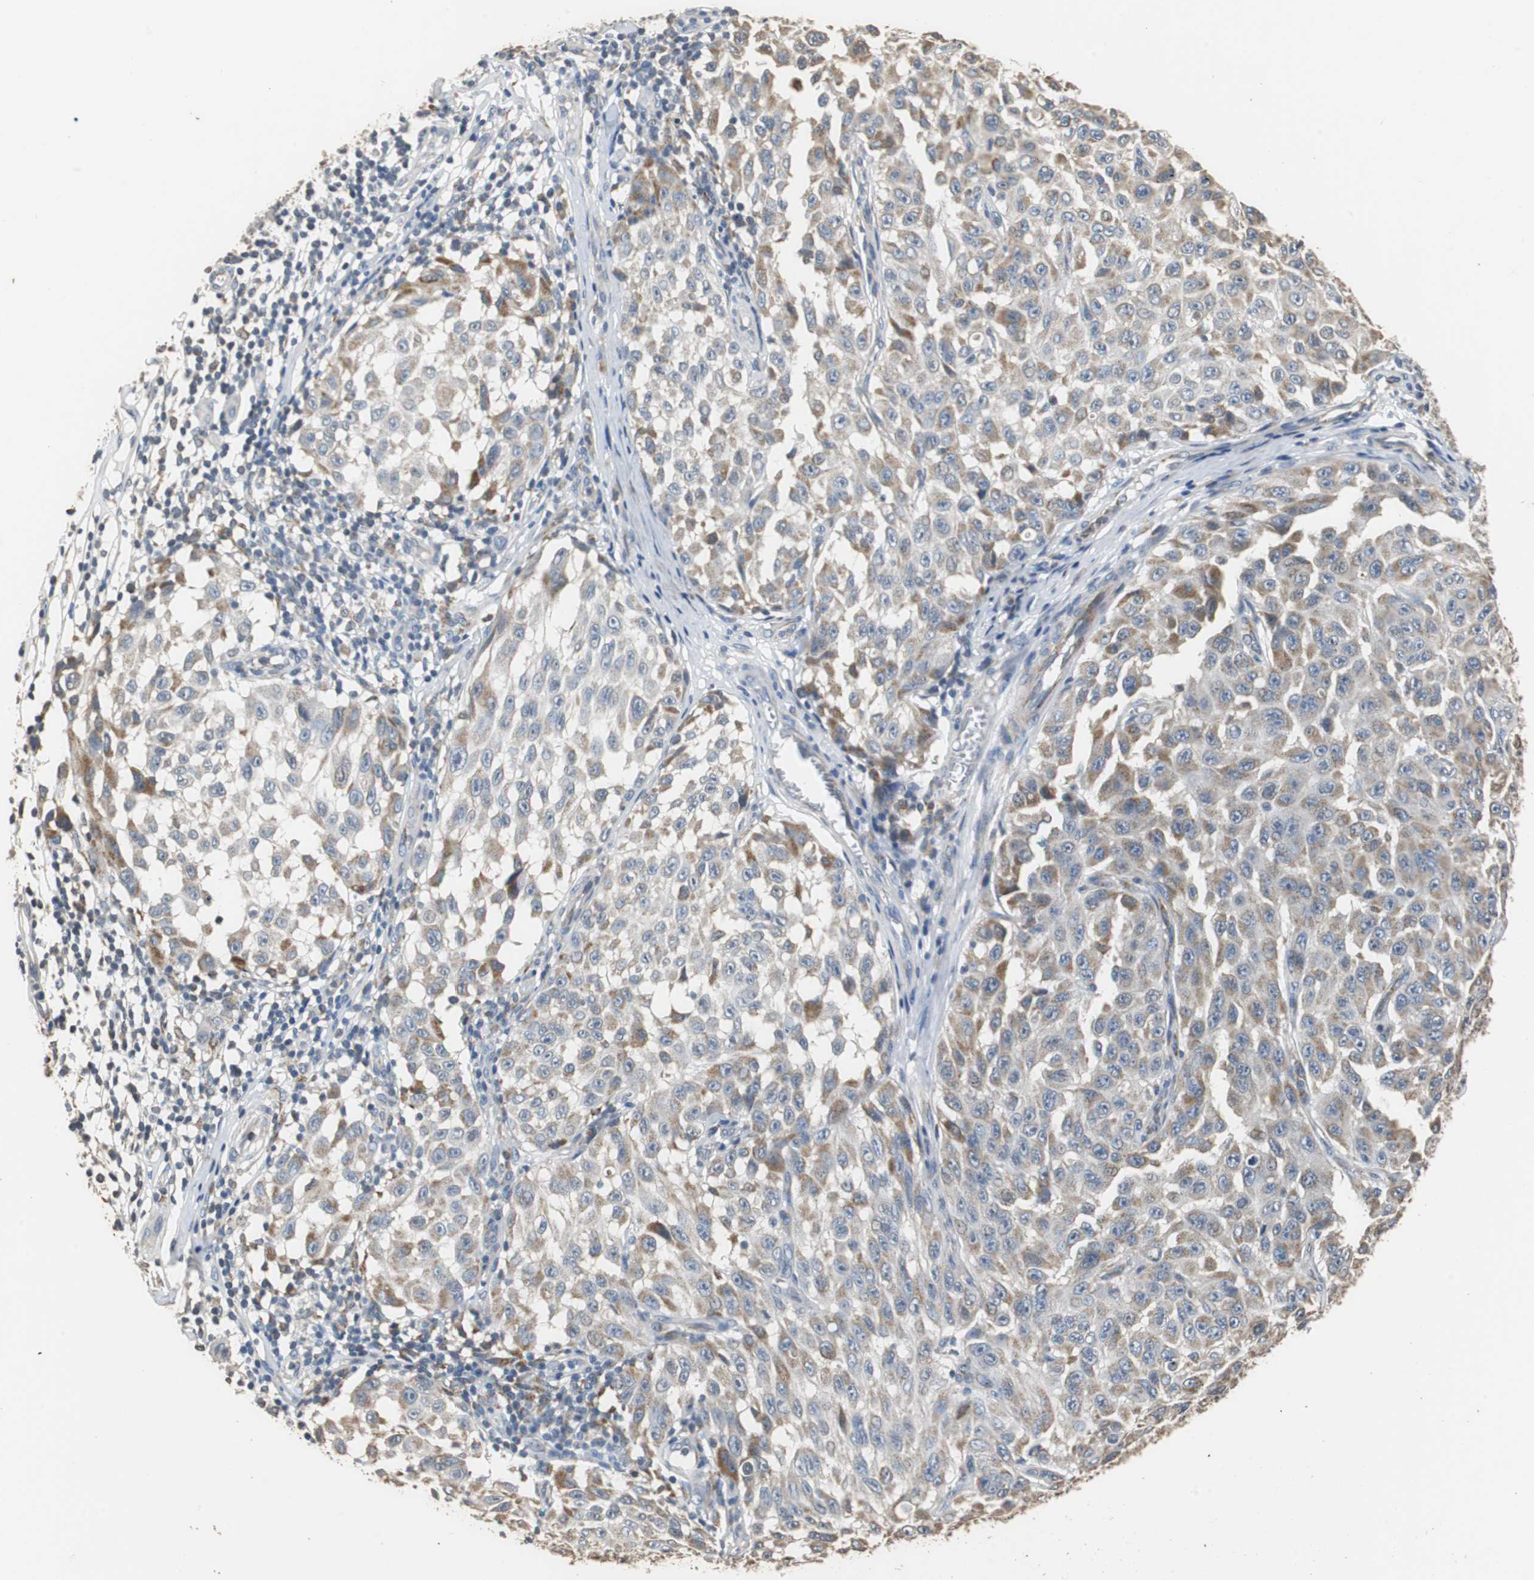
{"staining": {"intensity": "weak", "quantity": ">75%", "location": "cytoplasmic/membranous"}, "tissue": "melanoma", "cell_type": "Tumor cells", "image_type": "cancer", "snomed": [{"axis": "morphology", "description": "Malignant melanoma, NOS"}, {"axis": "topography", "description": "Skin"}], "caption": "Immunohistochemical staining of human melanoma displays weak cytoplasmic/membranous protein positivity in approximately >75% of tumor cells.", "gene": "HMGCL", "patient": {"sex": "male", "age": 30}}